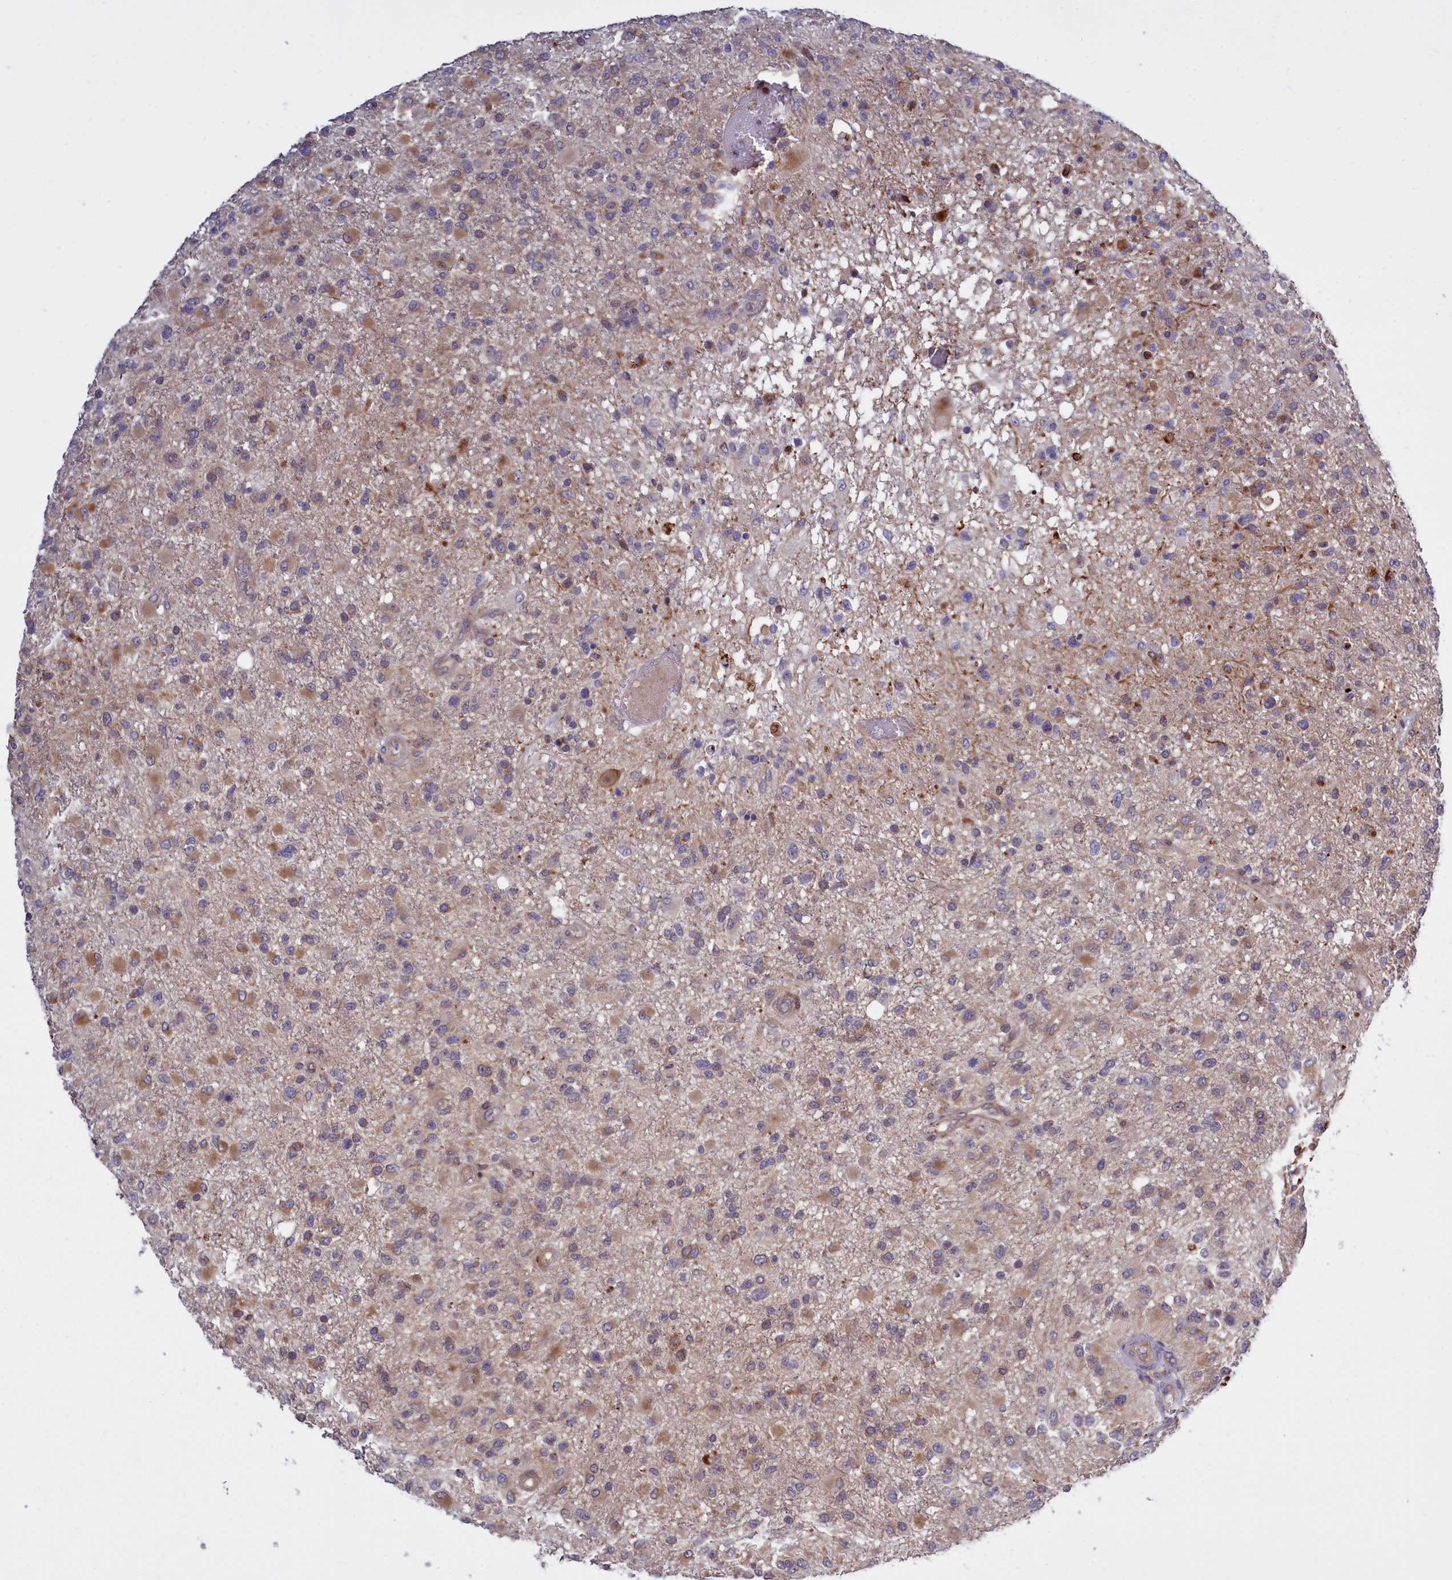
{"staining": {"intensity": "weak", "quantity": "<25%", "location": "cytoplasmic/membranous"}, "tissue": "glioma", "cell_type": "Tumor cells", "image_type": "cancer", "snomed": [{"axis": "morphology", "description": "Glioma, malignant, High grade"}, {"axis": "topography", "description": "Brain"}], "caption": "This is a micrograph of immunohistochemistry staining of high-grade glioma (malignant), which shows no positivity in tumor cells.", "gene": "RAPGEF4", "patient": {"sex": "female", "age": 74}}